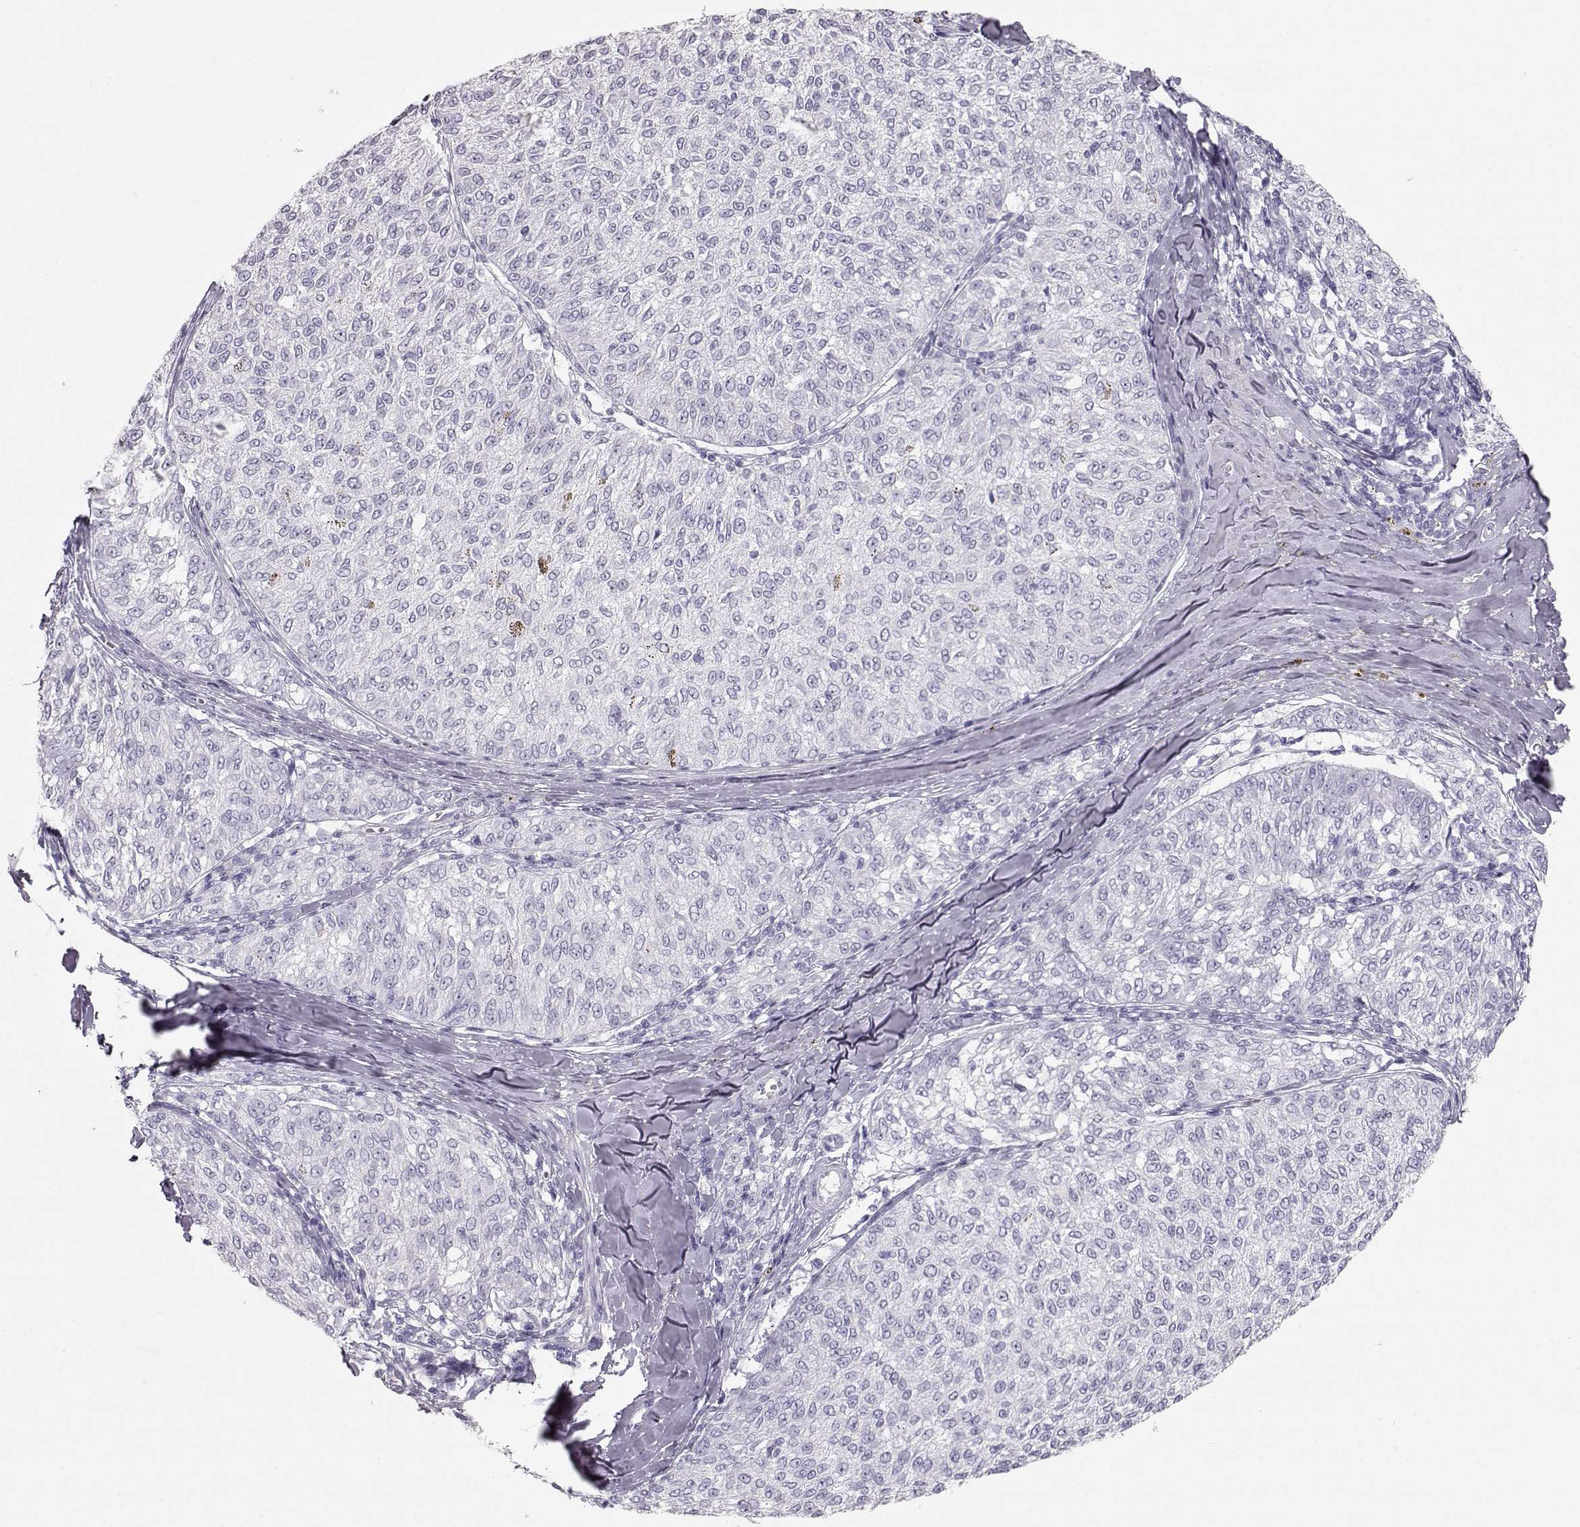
{"staining": {"intensity": "negative", "quantity": "none", "location": "none"}, "tissue": "melanoma", "cell_type": "Tumor cells", "image_type": "cancer", "snomed": [{"axis": "morphology", "description": "Malignant melanoma, NOS"}, {"axis": "topography", "description": "Skin"}], "caption": "This is a histopathology image of IHC staining of melanoma, which shows no expression in tumor cells.", "gene": "MIP", "patient": {"sex": "female", "age": 72}}